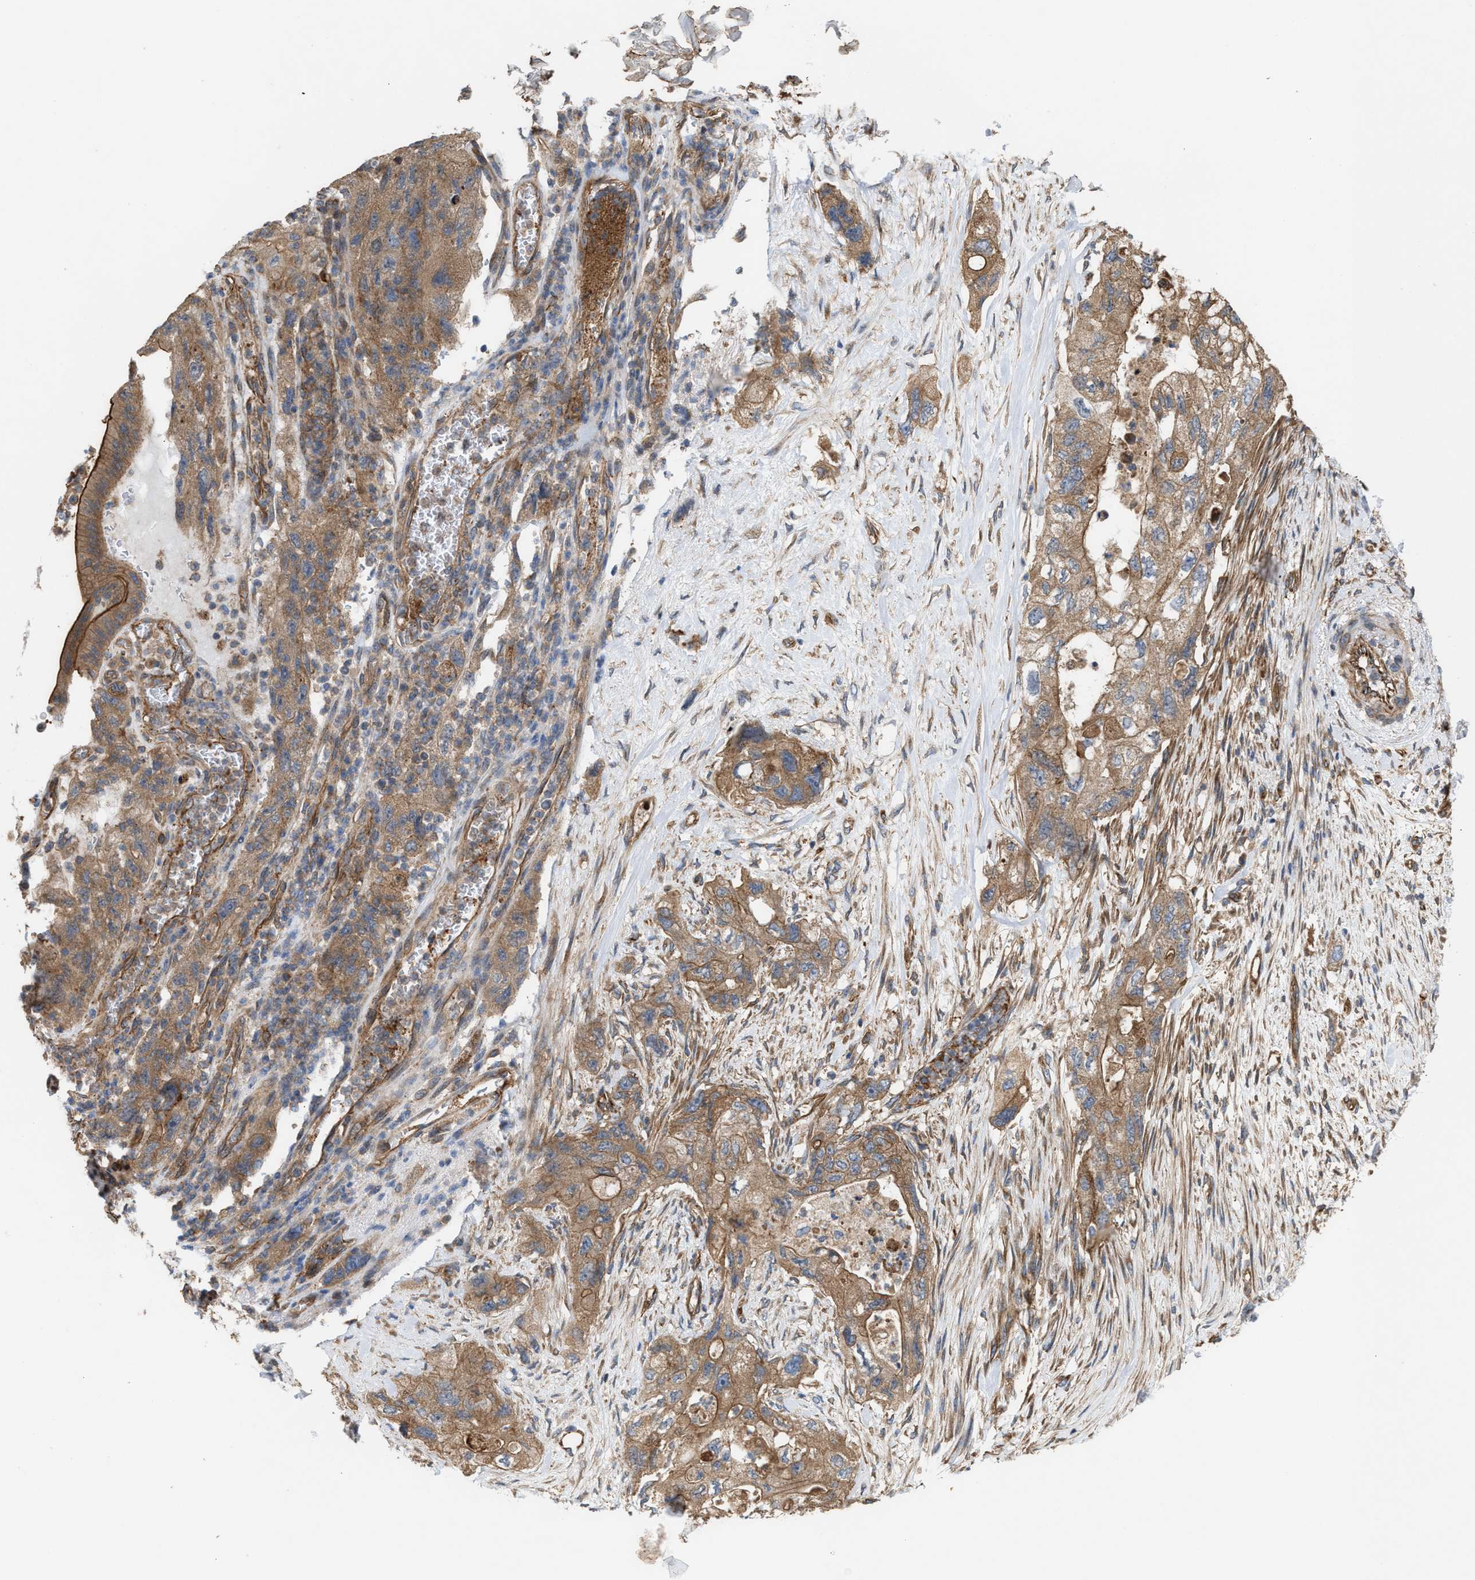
{"staining": {"intensity": "moderate", "quantity": ">75%", "location": "cytoplasmic/membranous"}, "tissue": "pancreatic cancer", "cell_type": "Tumor cells", "image_type": "cancer", "snomed": [{"axis": "morphology", "description": "Adenocarcinoma, NOS"}, {"axis": "topography", "description": "Pancreas"}], "caption": "A brown stain labels moderate cytoplasmic/membranous staining of a protein in human pancreatic adenocarcinoma tumor cells.", "gene": "EPS15L1", "patient": {"sex": "female", "age": 73}}